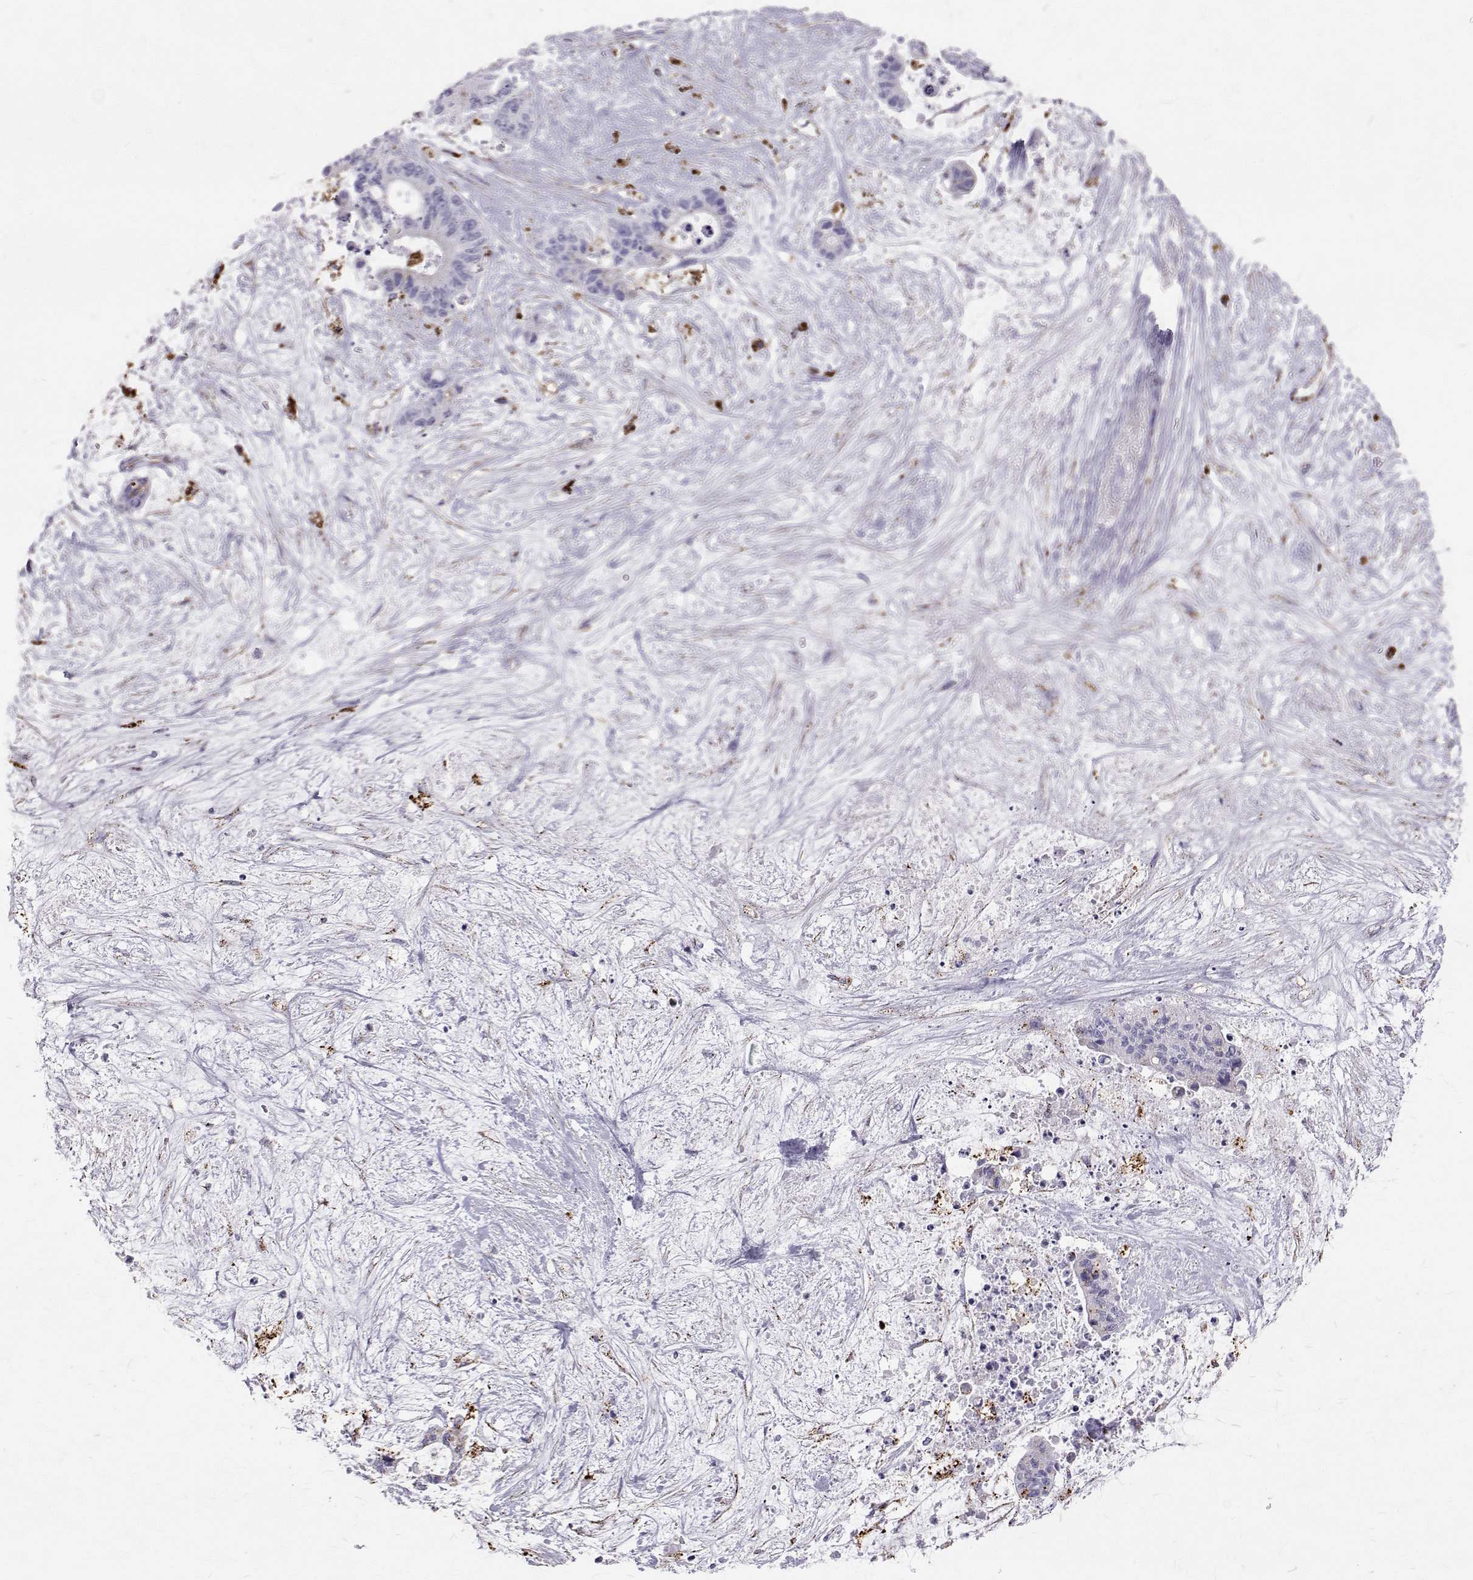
{"staining": {"intensity": "moderate", "quantity": "<25%", "location": "cytoplasmic/membranous"}, "tissue": "liver cancer", "cell_type": "Tumor cells", "image_type": "cancer", "snomed": [{"axis": "morphology", "description": "Normal tissue, NOS"}, {"axis": "morphology", "description": "Cholangiocarcinoma"}, {"axis": "topography", "description": "Liver"}, {"axis": "topography", "description": "Peripheral nerve tissue"}], "caption": "Protein staining displays moderate cytoplasmic/membranous staining in about <25% of tumor cells in liver cancer.", "gene": "TPP1", "patient": {"sex": "female", "age": 73}}